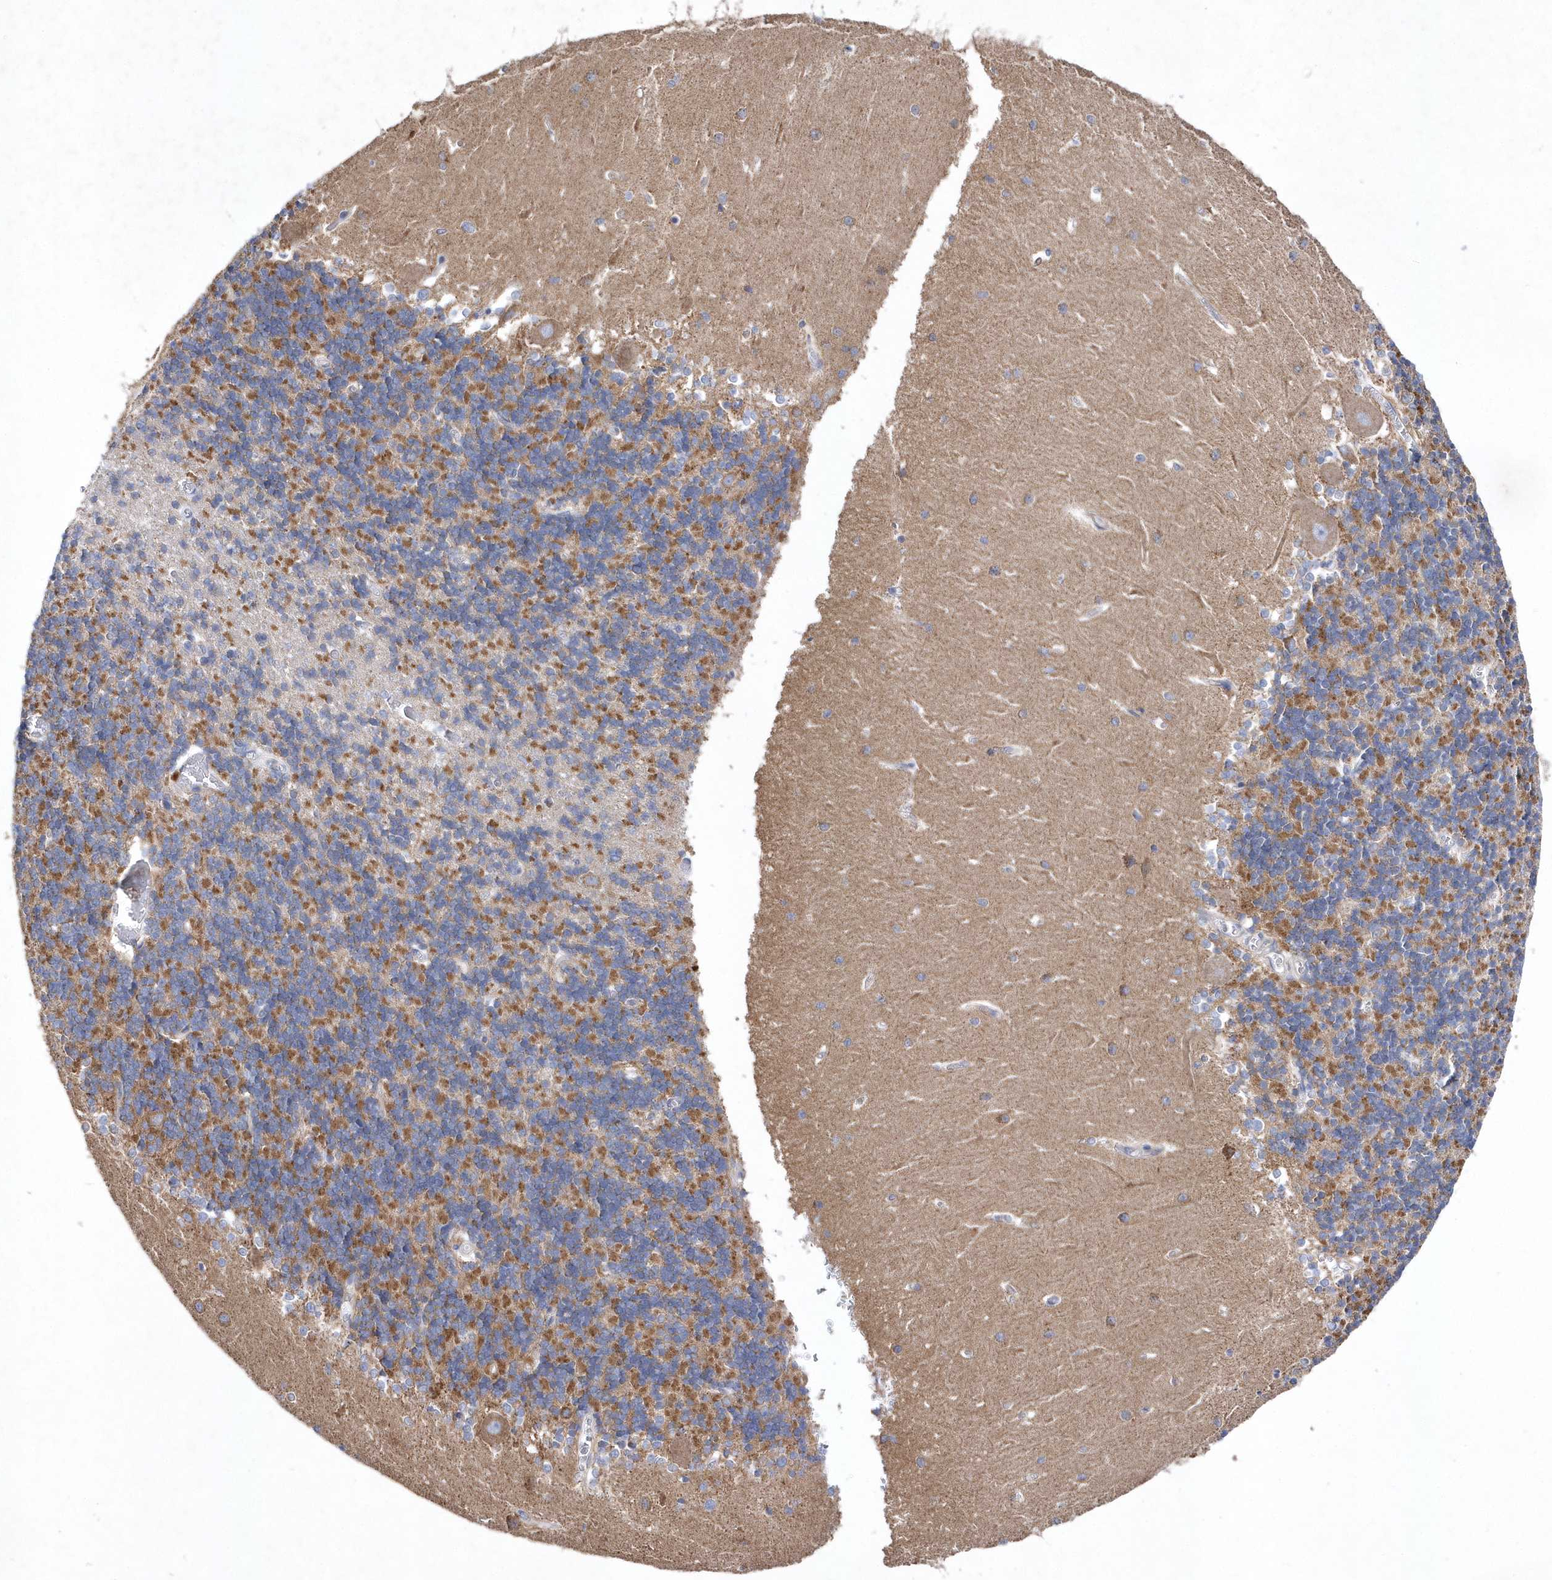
{"staining": {"intensity": "strong", "quantity": "25%-75%", "location": "cytoplasmic/membranous"}, "tissue": "cerebellum", "cell_type": "Cells in granular layer", "image_type": "normal", "snomed": [{"axis": "morphology", "description": "Normal tissue, NOS"}, {"axis": "topography", "description": "Cerebellum"}], "caption": "High-power microscopy captured an immunohistochemistry (IHC) image of normal cerebellum, revealing strong cytoplasmic/membranous positivity in approximately 25%-75% of cells in granular layer.", "gene": "JKAMP", "patient": {"sex": "male", "age": 37}}